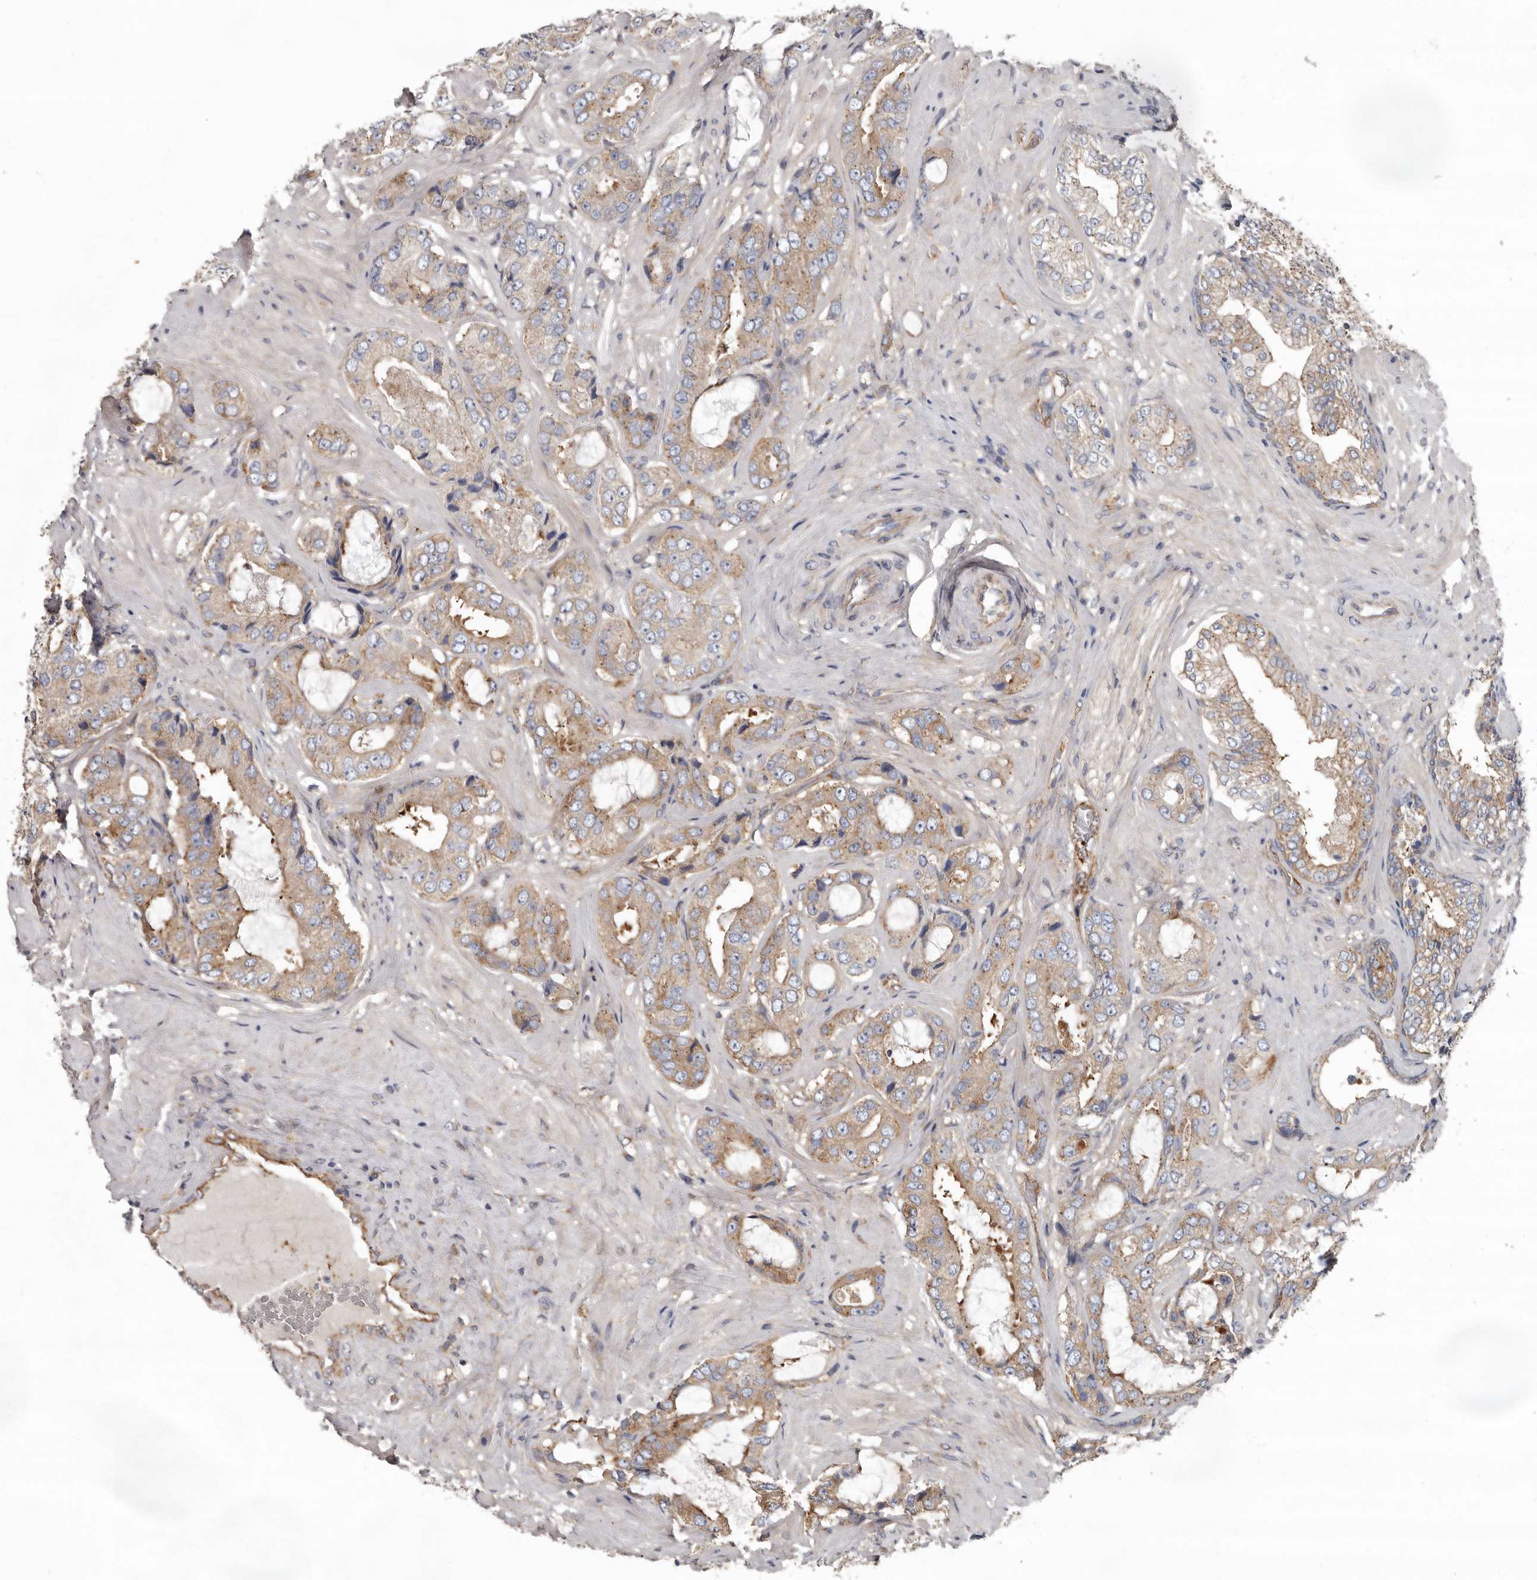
{"staining": {"intensity": "weak", "quantity": ">75%", "location": "cytoplasmic/membranous"}, "tissue": "prostate cancer", "cell_type": "Tumor cells", "image_type": "cancer", "snomed": [{"axis": "morphology", "description": "Adenocarcinoma, High grade"}, {"axis": "topography", "description": "Prostate"}], "caption": "Brown immunohistochemical staining in human prostate adenocarcinoma (high-grade) shows weak cytoplasmic/membranous positivity in about >75% of tumor cells.", "gene": "LUZP1", "patient": {"sex": "male", "age": 59}}